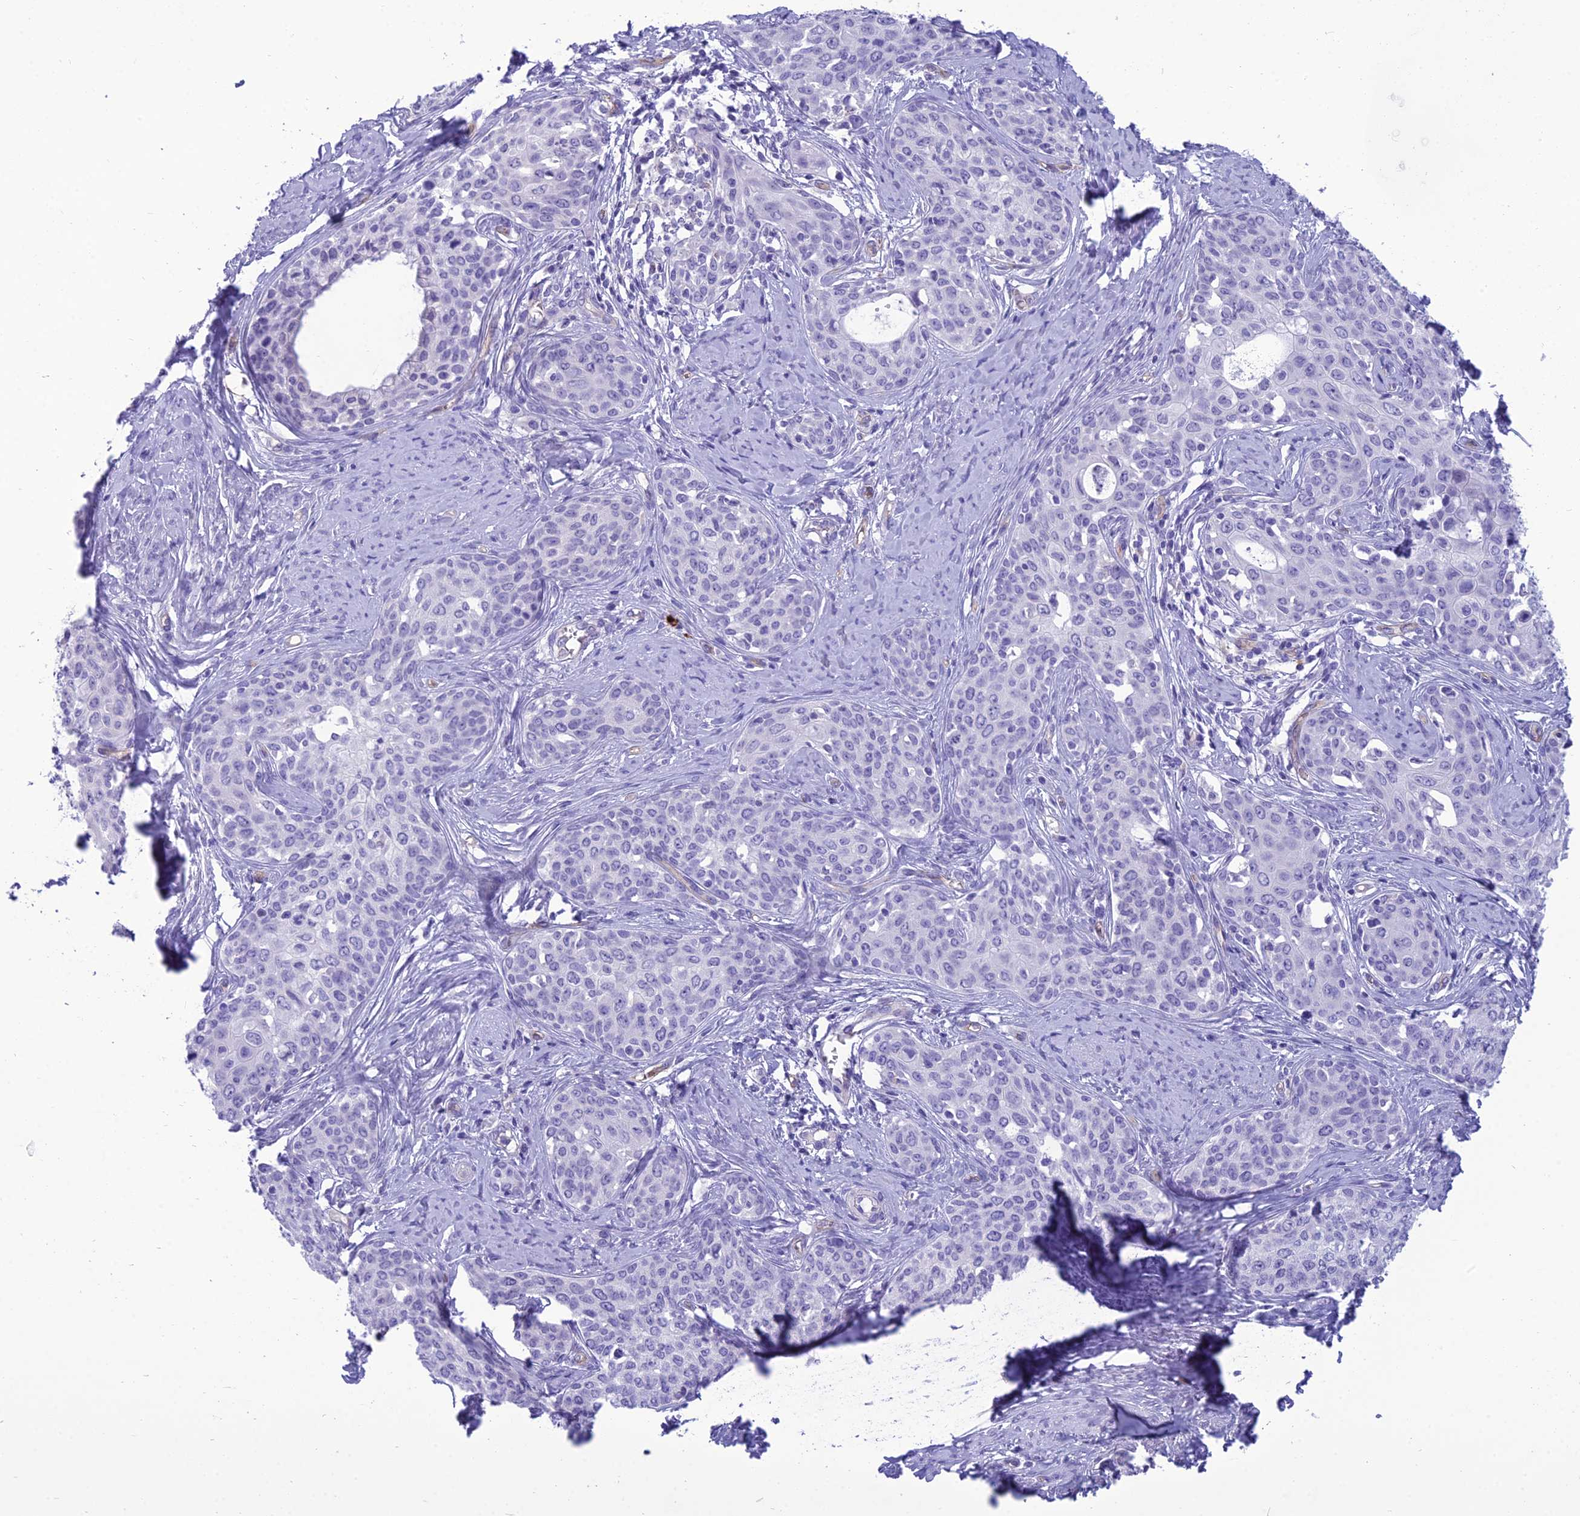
{"staining": {"intensity": "negative", "quantity": "none", "location": "none"}, "tissue": "cervical cancer", "cell_type": "Tumor cells", "image_type": "cancer", "snomed": [{"axis": "morphology", "description": "Squamous cell carcinoma, NOS"}, {"axis": "morphology", "description": "Adenocarcinoma, NOS"}, {"axis": "topography", "description": "Cervix"}], "caption": "Tumor cells are negative for protein expression in human cervical adenocarcinoma.", "gene": "BBS7", "patient": {"sex": "female", "age": 52}}